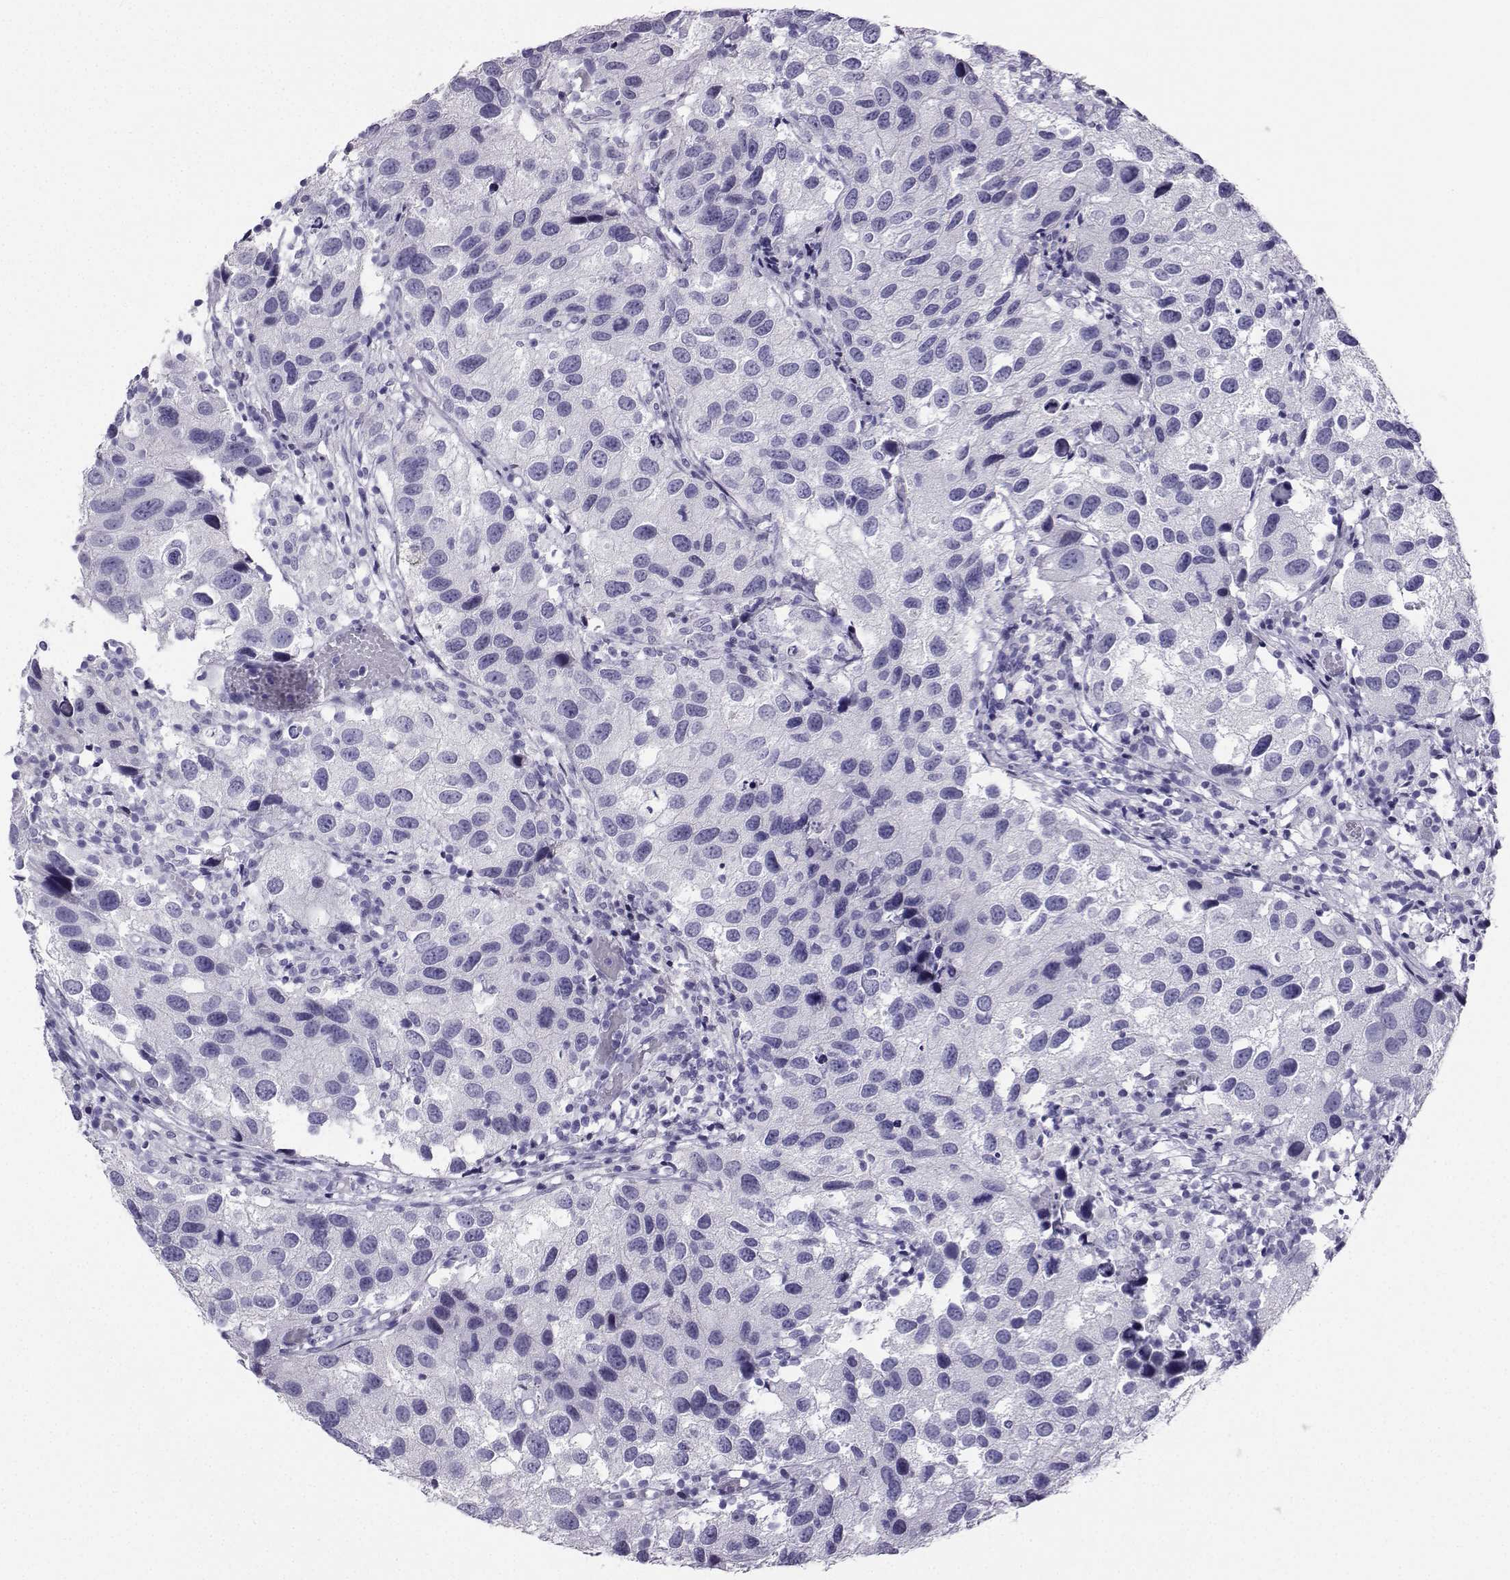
{"staining": {"intensity": "negative", "quantity": "none", "location": "none"}, "tissue": "urothelial cancer", "cell_type": "Tumor cells", "image_type": "cancer", "snomed": [{"axis": "morphology", "description": "Urothelial carcinoma, High grade"}, {"axis": "topography", "description": "Urinary bladder"}], "caption": "This histopathology image is of high-grade urothelial carcinoma stained with IHC to label a protein in brown with the nuclei are counter-stained blue. There is no staining in tumor cells.", "gene": "KIF17", "patient": {"sex": "male", "age": 79}}